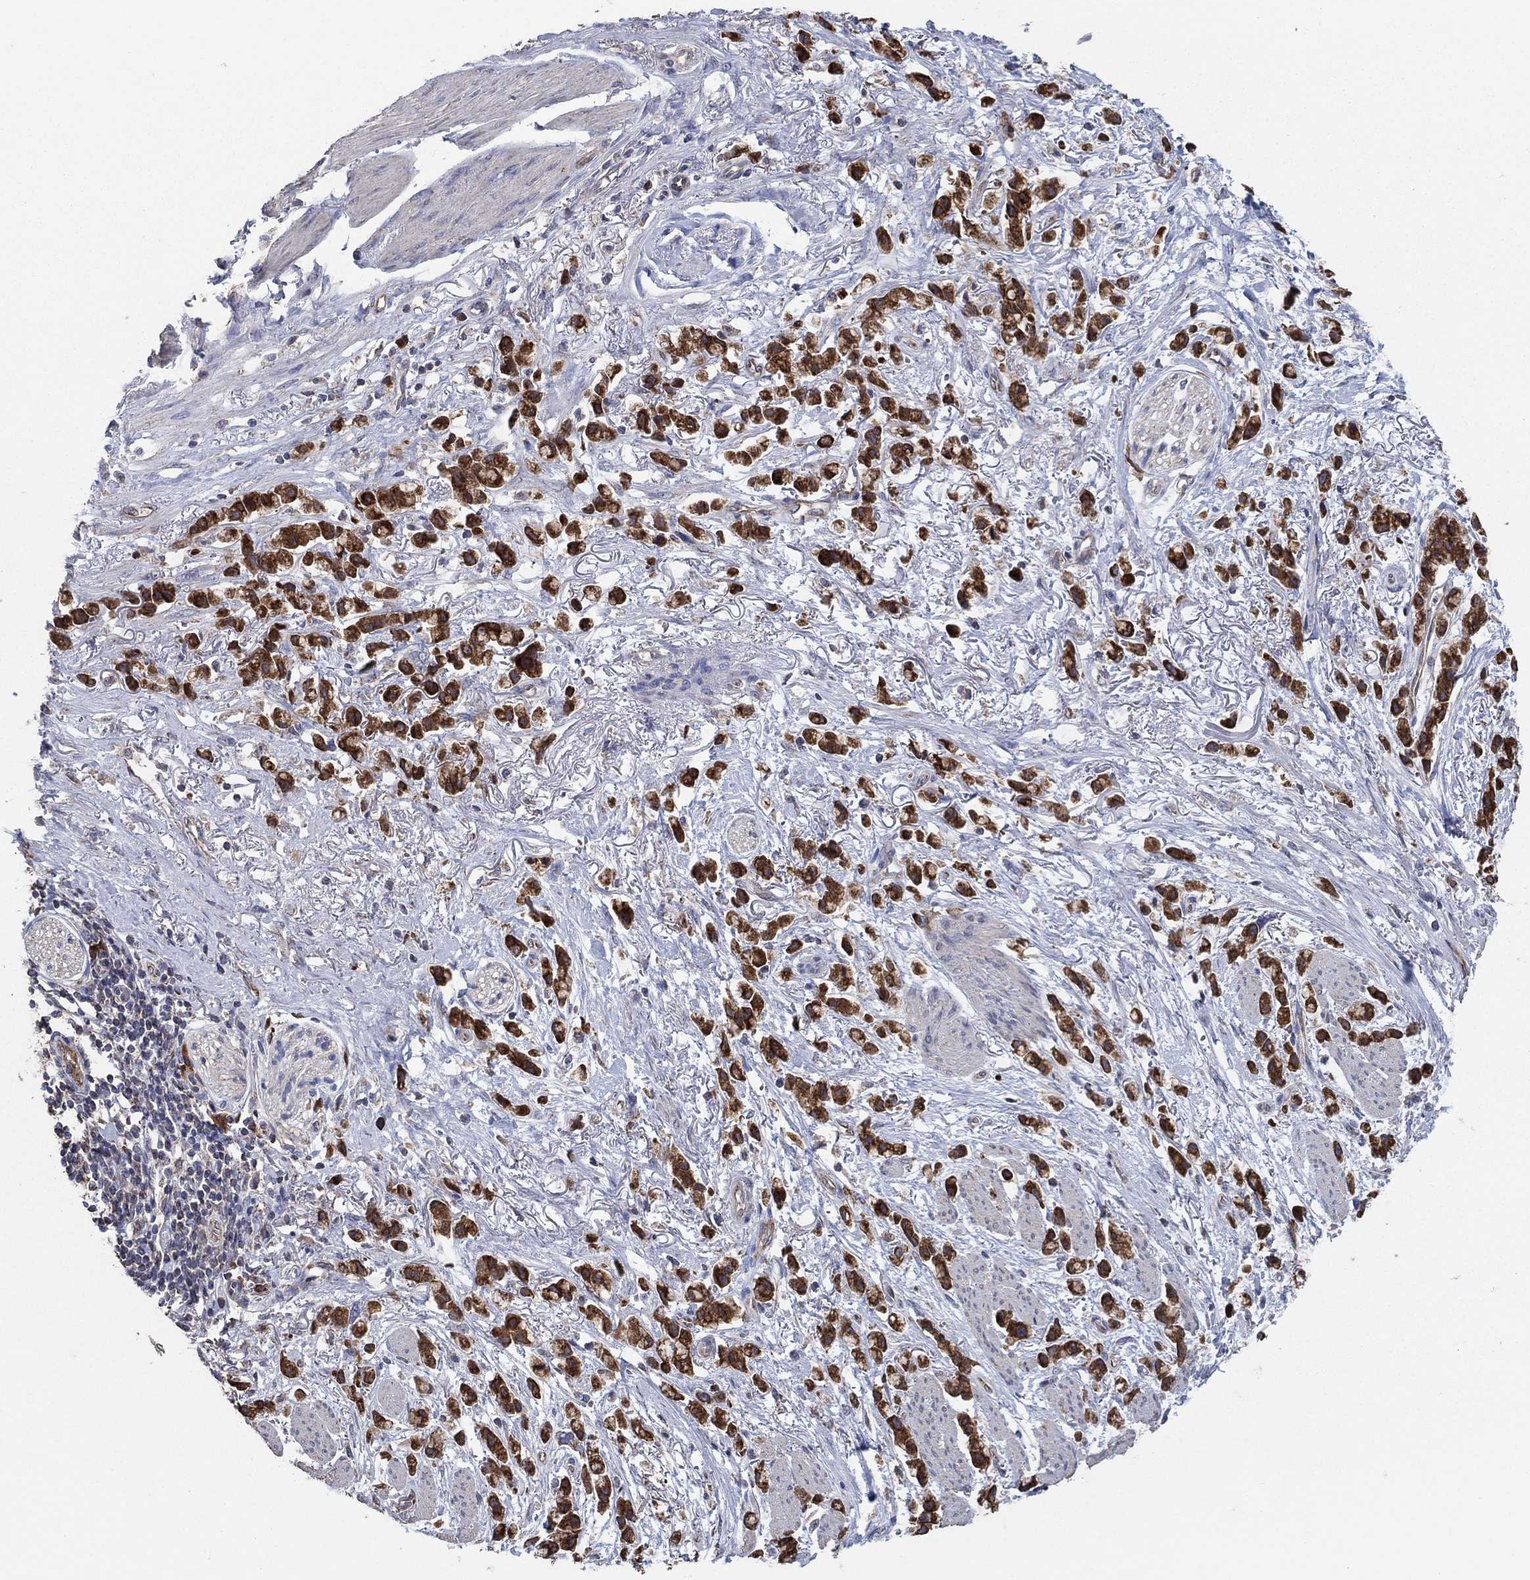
{"staining": {"intensity": "strong", "quantity": ">75%", "location": "cytoplasmic/membranous"}, "tissue": "stomach cancer", "cell_type": "Tumor cells", "image_type": "cancer", "snomed": [{"axis": "morphology", "description": "Adenocarcinoma, NOS"}, {"axis": "topography", "description": "Stomach"}], "caption": "Approximately >75% of tumor cells in adenocarcinoma (stomach) exhibit strong cytoplasmic/membranous protein expression as visualized by brown immunohistochemical staining.", "gene": "HID1", "patient": {"sex": "female", "age": 81}}